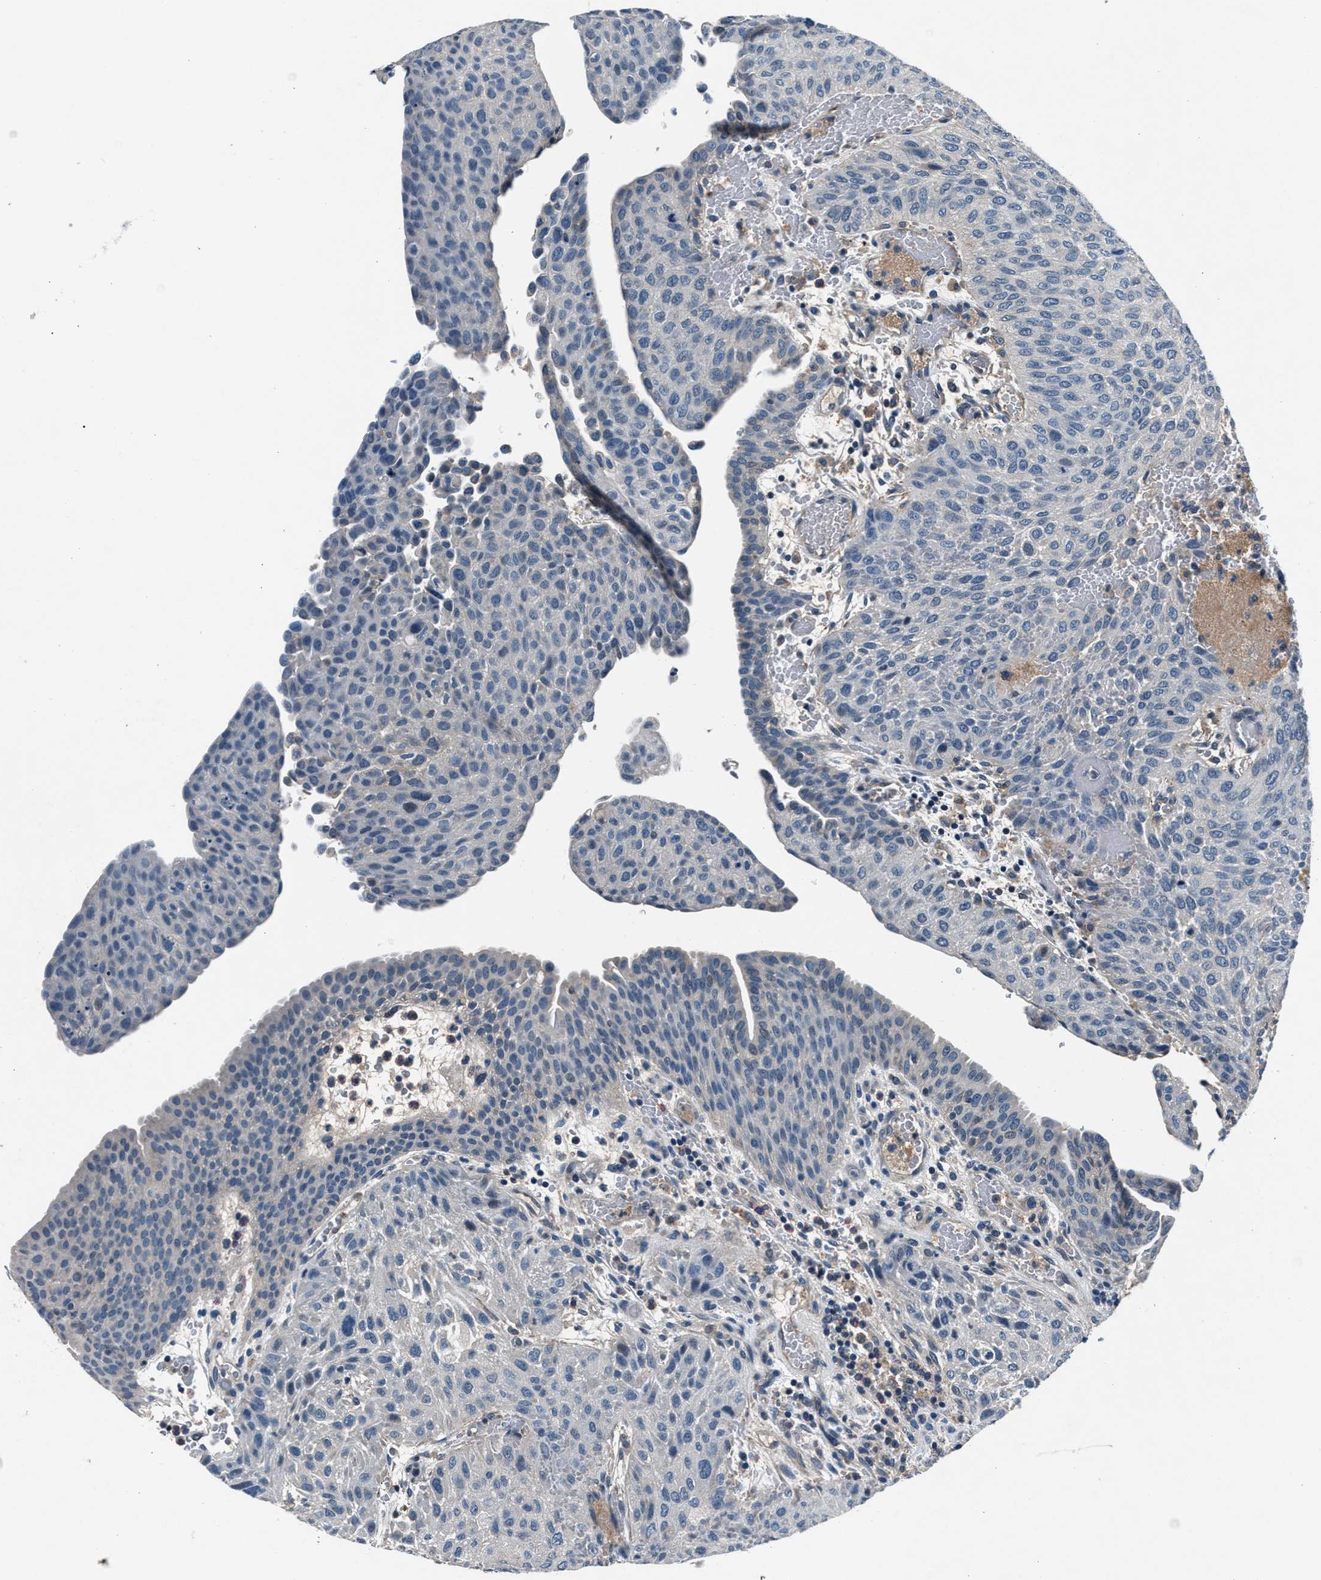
{"staining": {"intensity": "negative", "quantity": "none", "location": "none"}, "tissue": "urothelial cancer", "cell_type": "Tumor cells", "image_type": "cancer", "snomed": [{"axis": "morphology", "description": "Urothelial carcinoma, Low grade"}, {"axis": "morphology", "description": "Urothelial carcinoma, High grade"}, {"axis": "topography", "description": "Urinary bladder"}], "caption": "Immunohistochemical staining of urothelial cancer demonstrates no significant staining in tumor cells. Nuclei are stained in blue.", "gene": "DENND6B", "patient": {"sex": "male", "age": 35}}